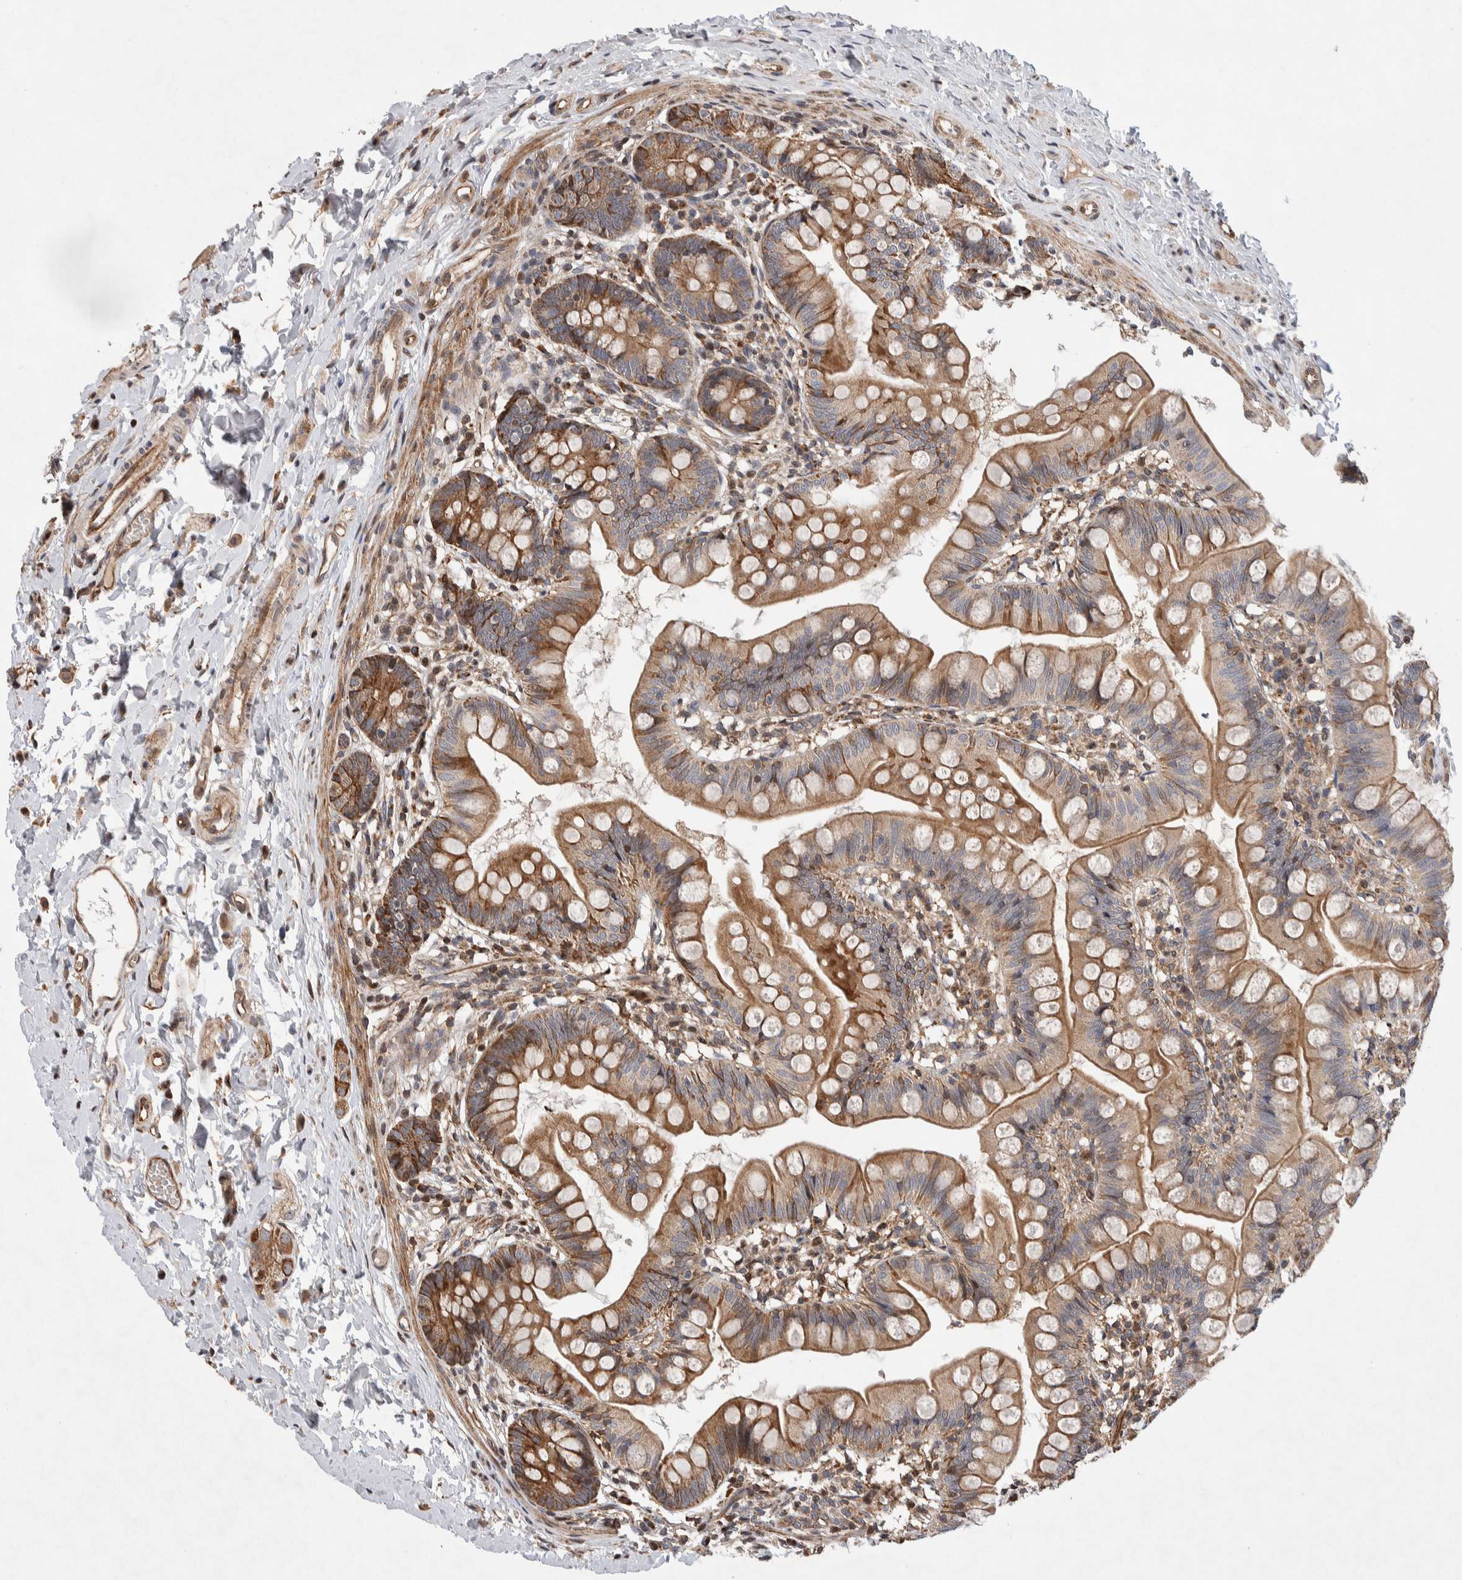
{"staining": {"intensity": "moderate", "quantity": ">75%", "location": "cytoplasmic/membranous"}, "tissue": "small intestine", "cell_type": "Glandular cells", "image_type": "normal", "snomed": [{"axis": "morphology", "description": "Normal tissue, NOS"}, {"axis": "topography", "description": "Small intestine"}], "caption": "This is an image of IHC staining of normal small intestine, which shows moderate positivity in the cytoplasmic/membranous of glandular cells.", "gene": "LZTS1", "patient": {"sex": "male", "age": 7}}